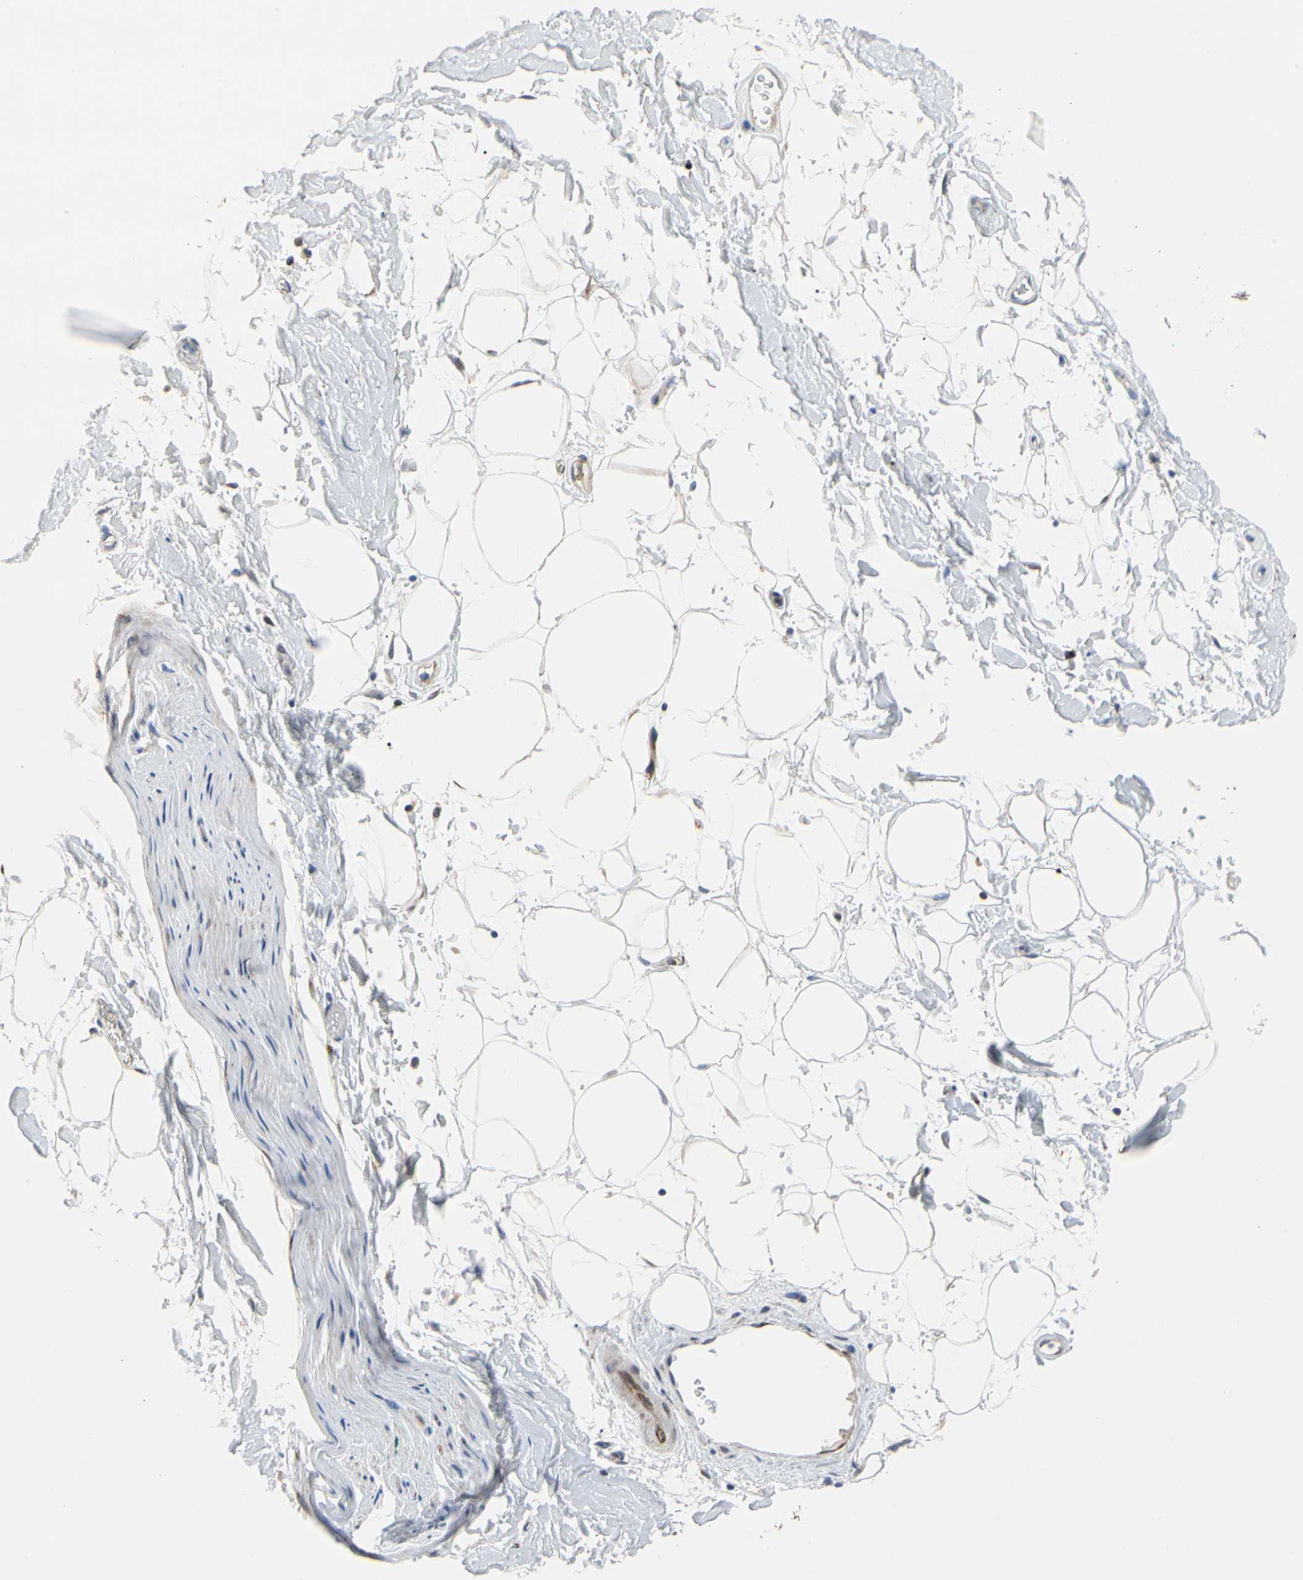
{"staining": {"intensity": "weak", "quantity": "<25%", "location": "cytoplasmic/membranous"}, "tissue": "adipose tissue", "cell_type": "Adipocytes", "image_type": "normal", "snomed": [{"axis": "morphology", "description": "Normal tissue, NOS"}, {"axis": "topography", "description": "Soft tissue"}], "caption": "Human adipose tissue stained for a protein using immunohistochemistry (IHC) demonstrates no staining in adipocytes.", "gene": "ZNF236", "patient": {"sex": "male", "age": 72}}